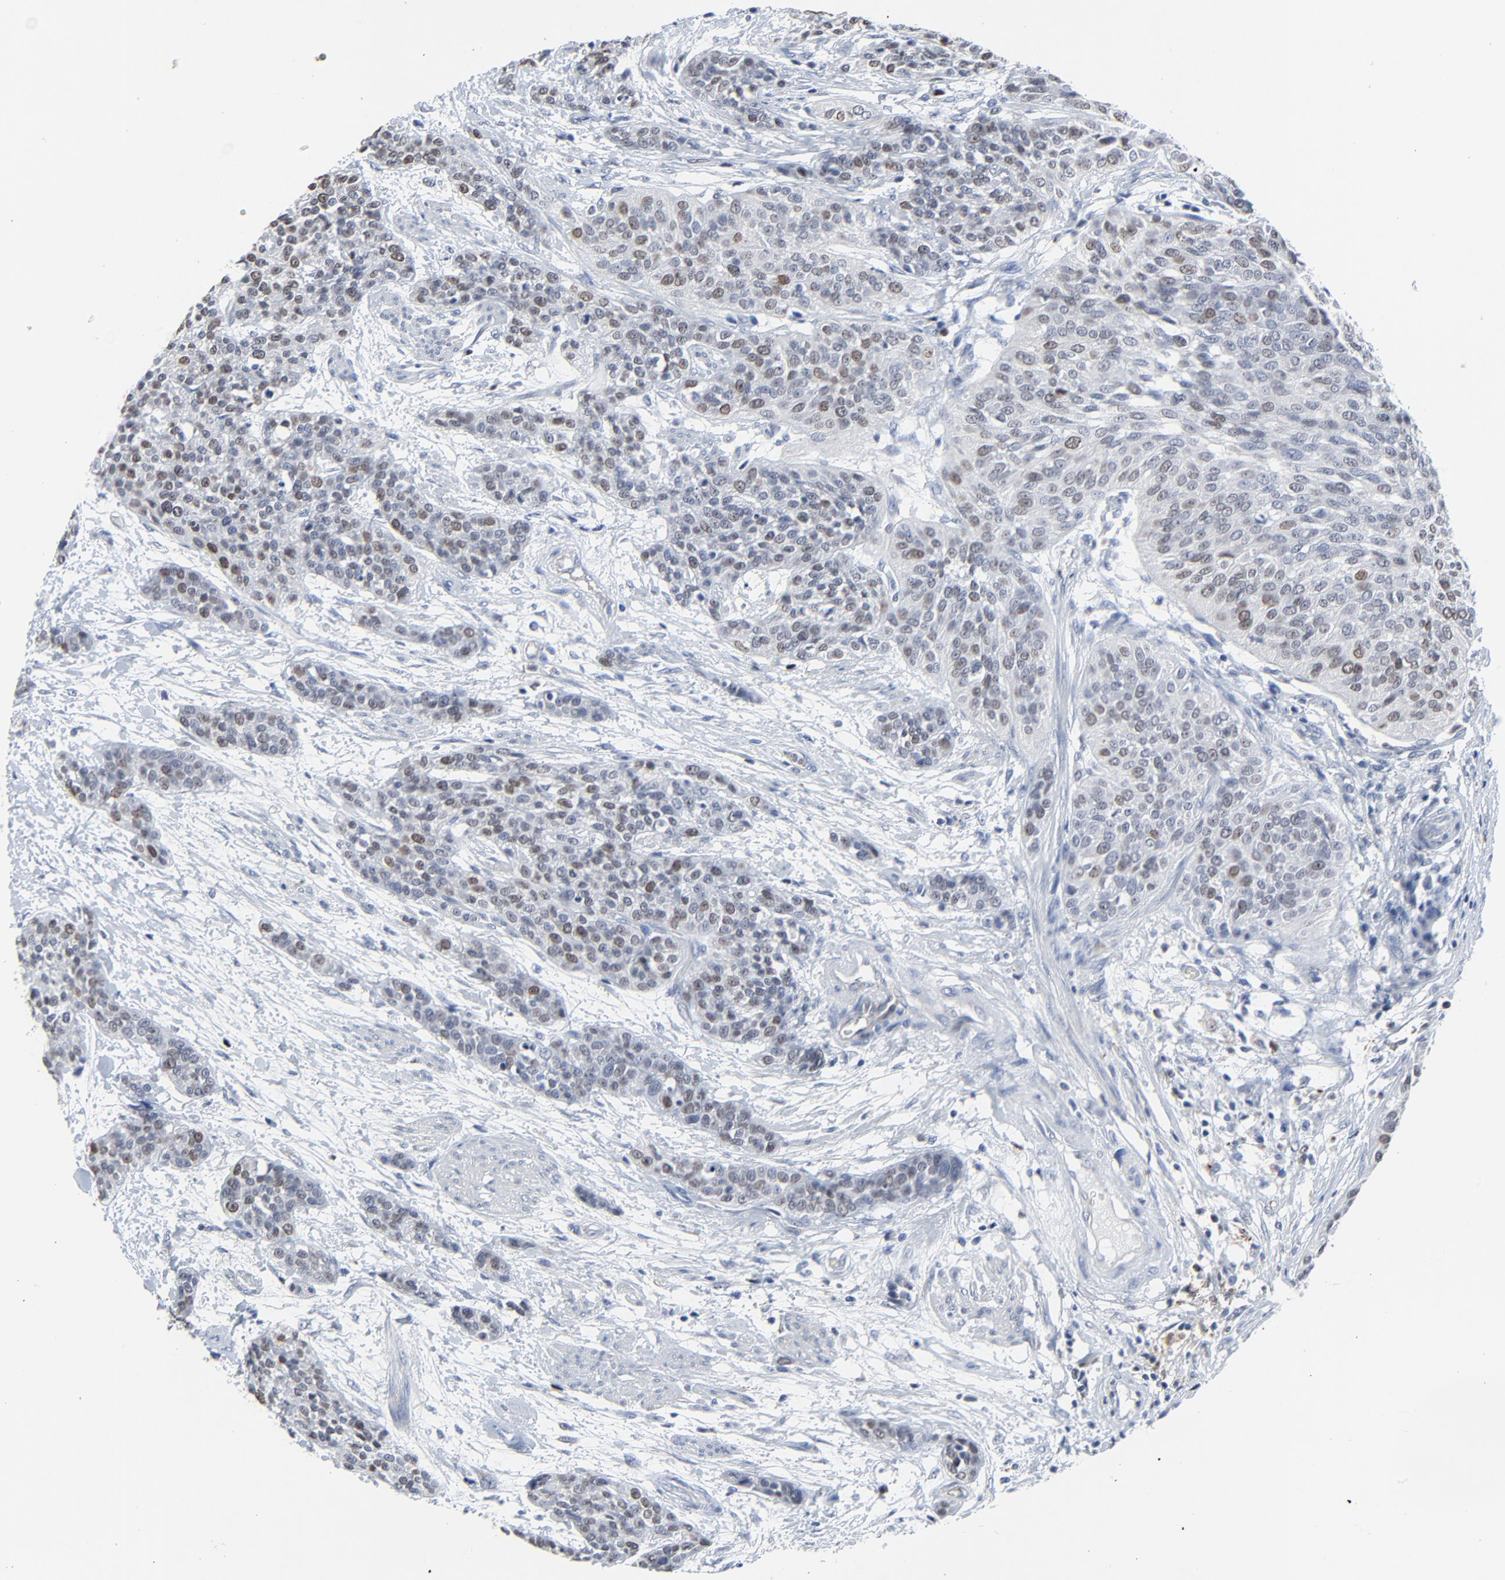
{"staining": {"intensity": "weak", "quantity": "25%-75%", "location": "nuclear"}, "tissue": "urothelial cancer", "cell_type": "Tumor cells", "image_type": "cancer", "snomed": [{"axis": "morphology", "description": "Urothelial carcinoma, High grade"}, {"axis": "topography", "description": "Urinary bladder"}], "caption": "A low amount of weak nuclear expression is appreciated in about 25%-75% of tumor cells in urothelial cancer tissue. Using DAB (brown) and hematoxylin (blue) stains, captured at high magnification using brightfield microscopy.", "gene": "BIRC3", "patient": {"sex": "male", "age": 56}}